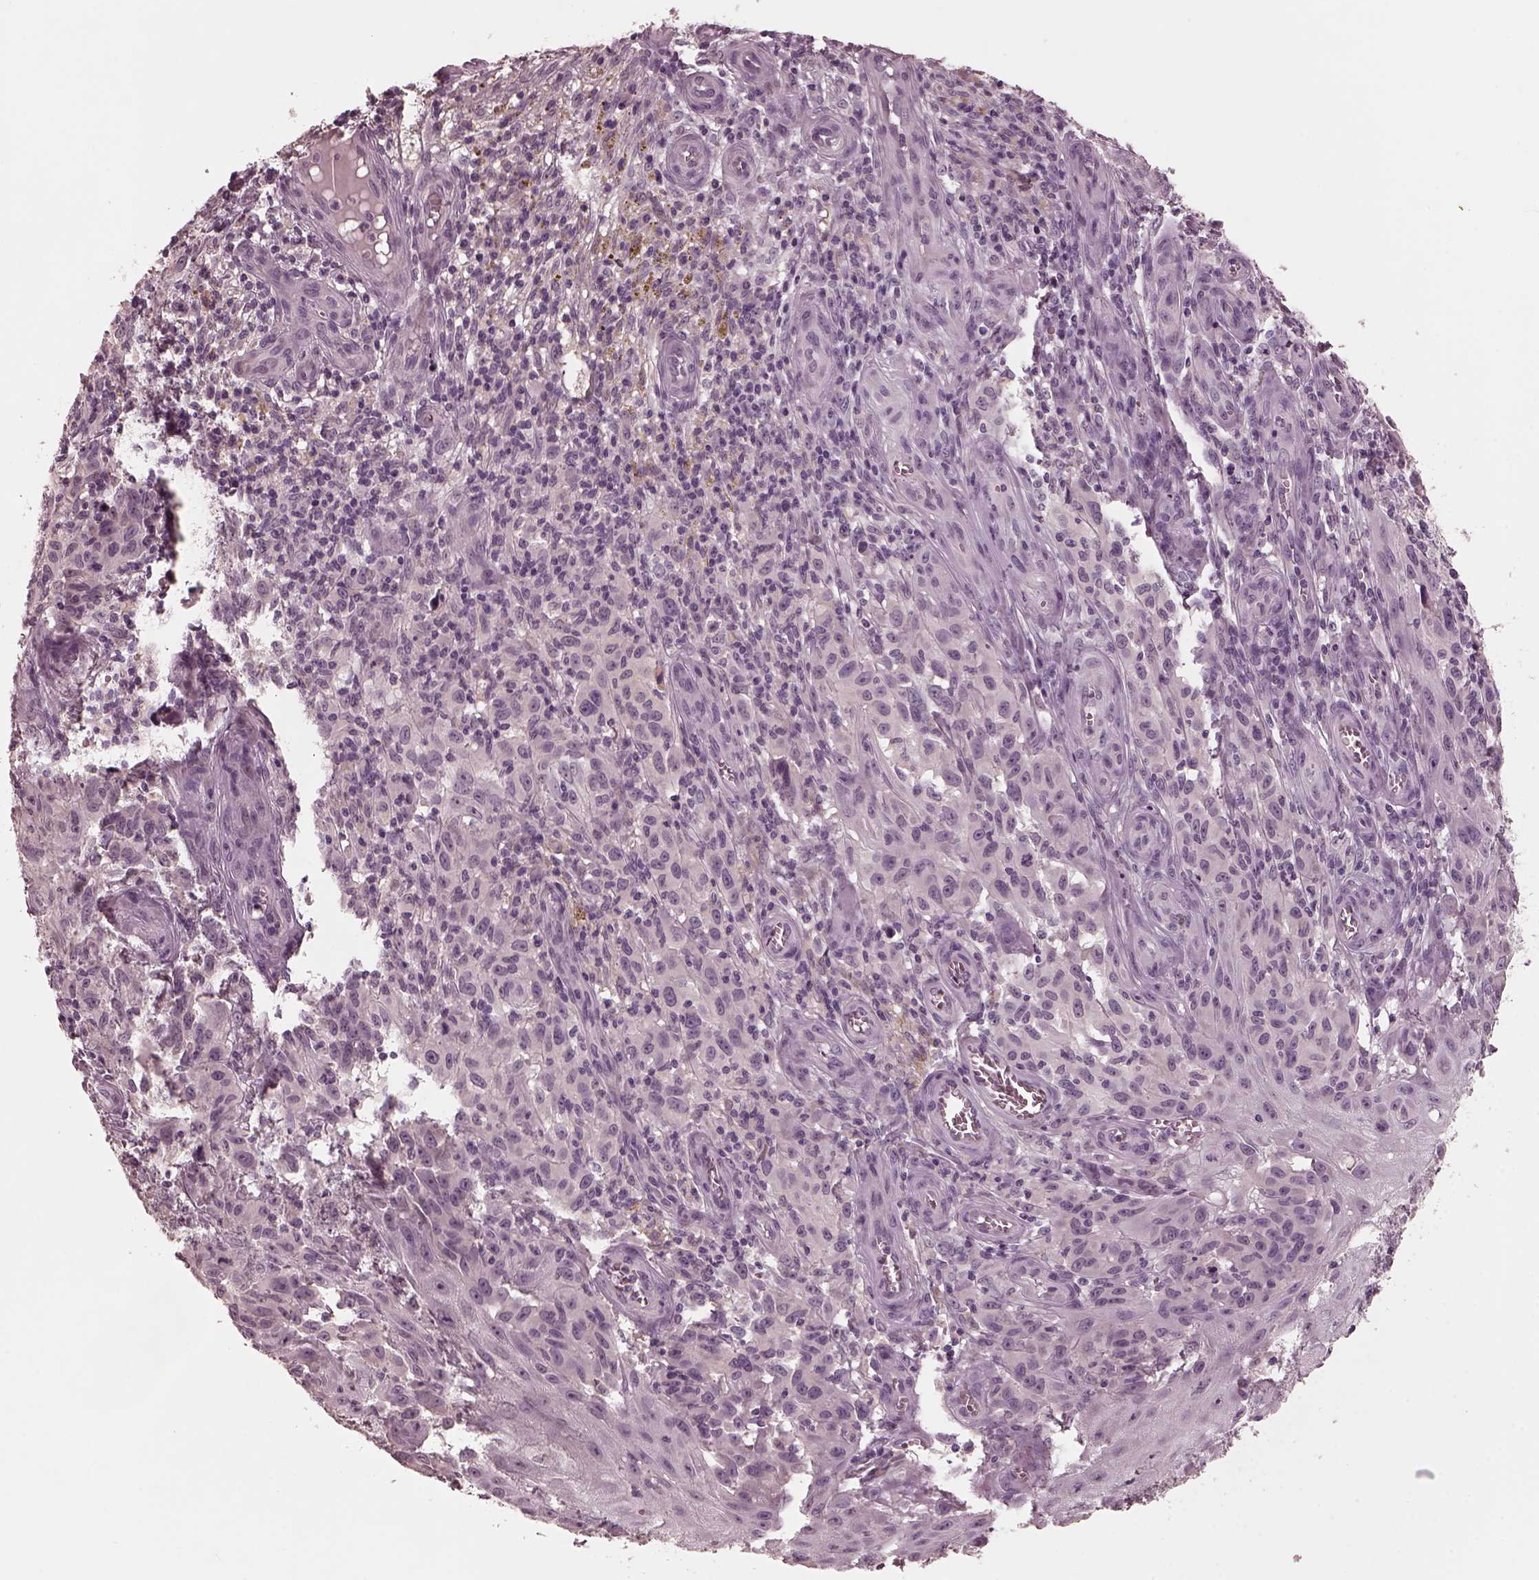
{"staining": {"intensity": "negative", "quantity": "none", "location": "none"}, "tissue": "melanoma", "cell_type": "Tumor cells", "image_type": "cancer", "snomed": [{"axis": "morphology", "description": "Malignant melanoma, NOS"}, {"axis": "topography", "description": "Skin"}], "caption": "Immunohistochemistry of human malignant melanoma exhibits no positivity in tumor cells.", "gene": "RCVRN", "patient": {"sex": "female", "age": 53}}